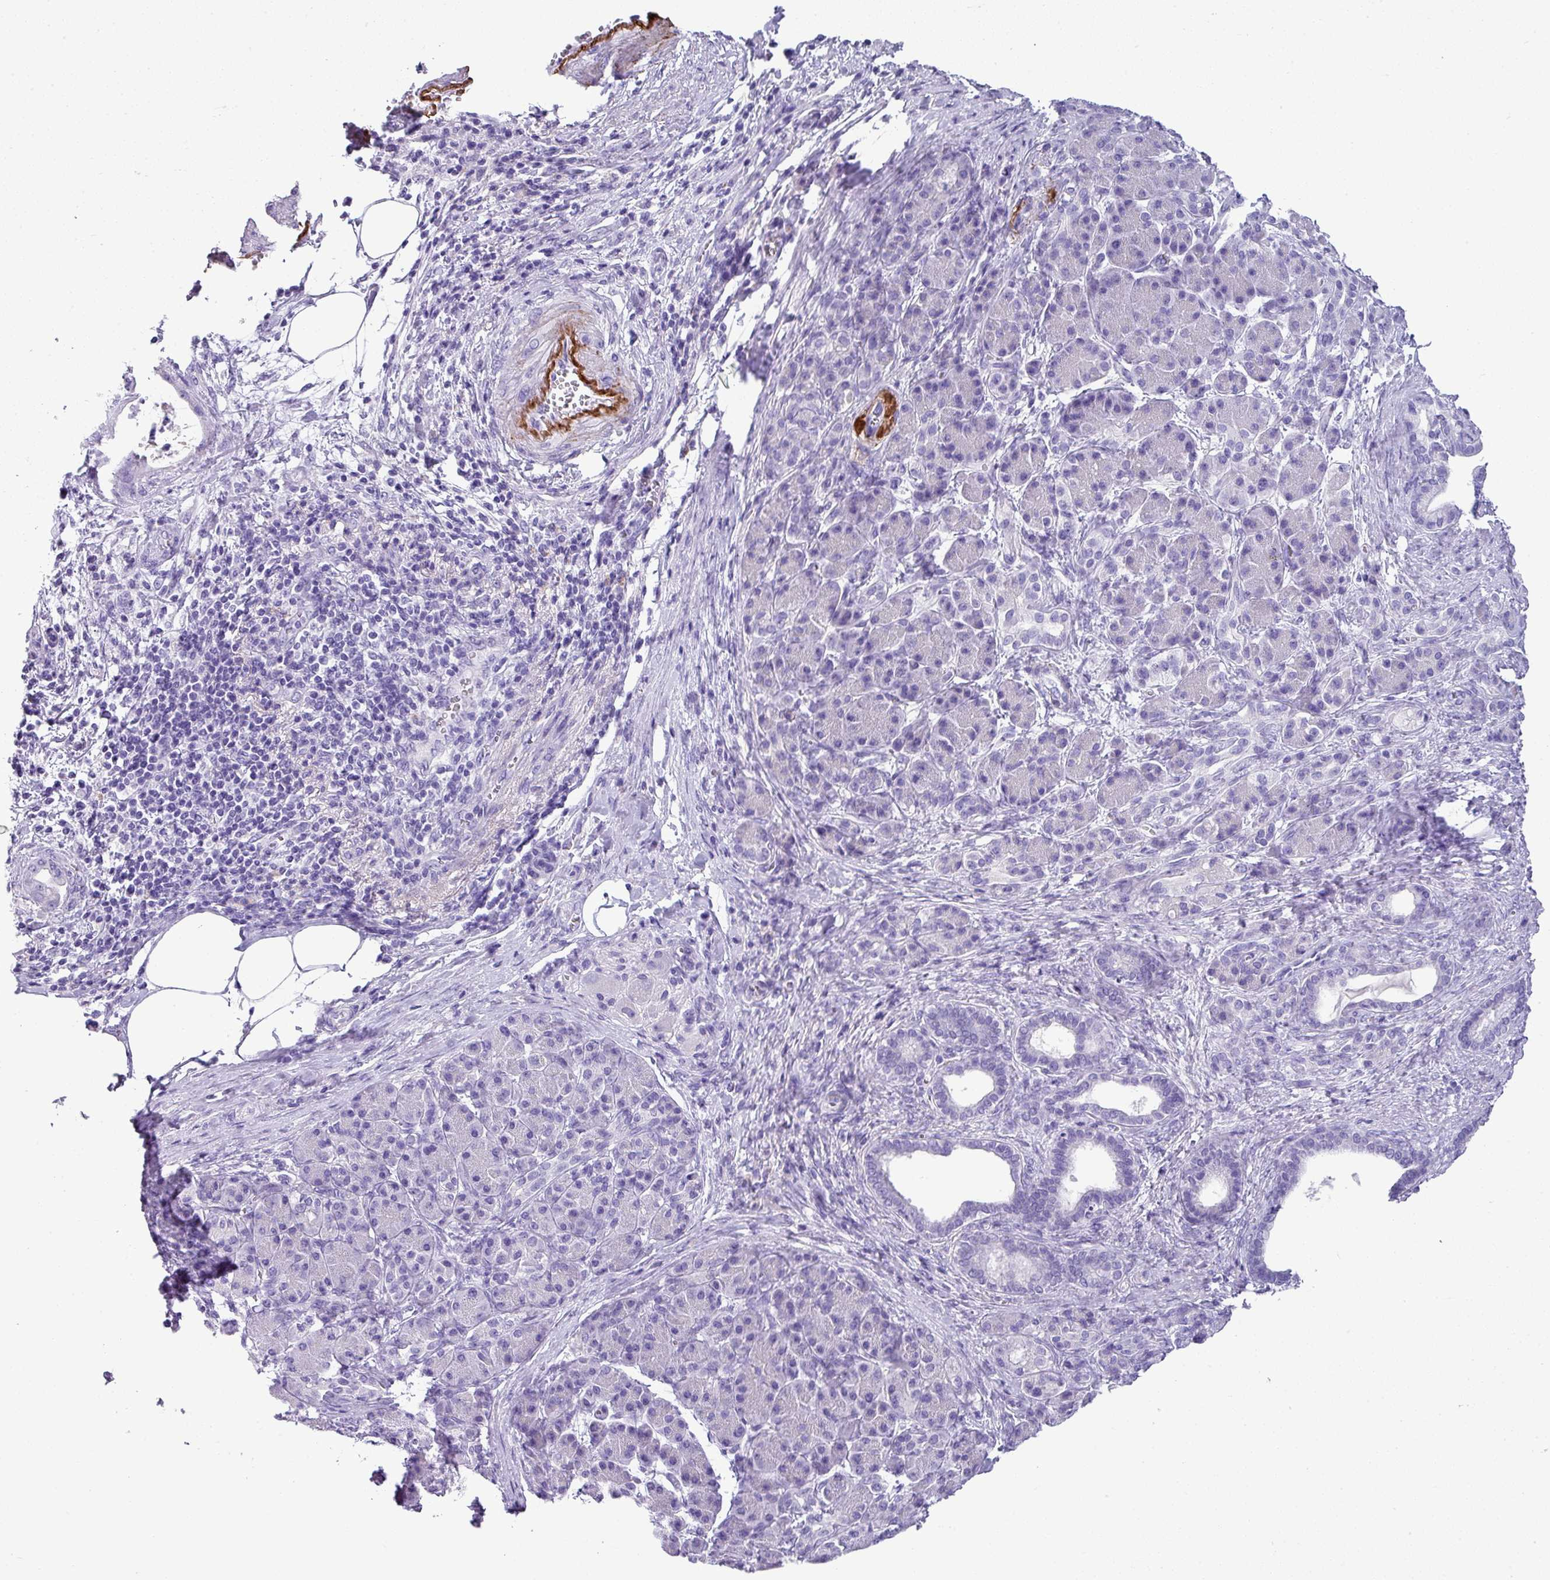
{"staining": {"intensity": "negative", "quantity": "none", "location": "none"}, "tissue": "pancreatic cancer", "cell_type": "Tumor cells", "image_type": "cancer", "snomed": [{"axis": "morphology", "description": "Adenocarcinoma, NOS"}, {"axis": "topography", "description": "Pancreas"}], "caption": "Protein analysis of pancreatic cancer reveals no significant staining in tumor cells. (Immunohistochemistry, brightfield microscopy, high magnification).", "gene": "ZNF568", "patient": {"sex": "female", "age": 55}}